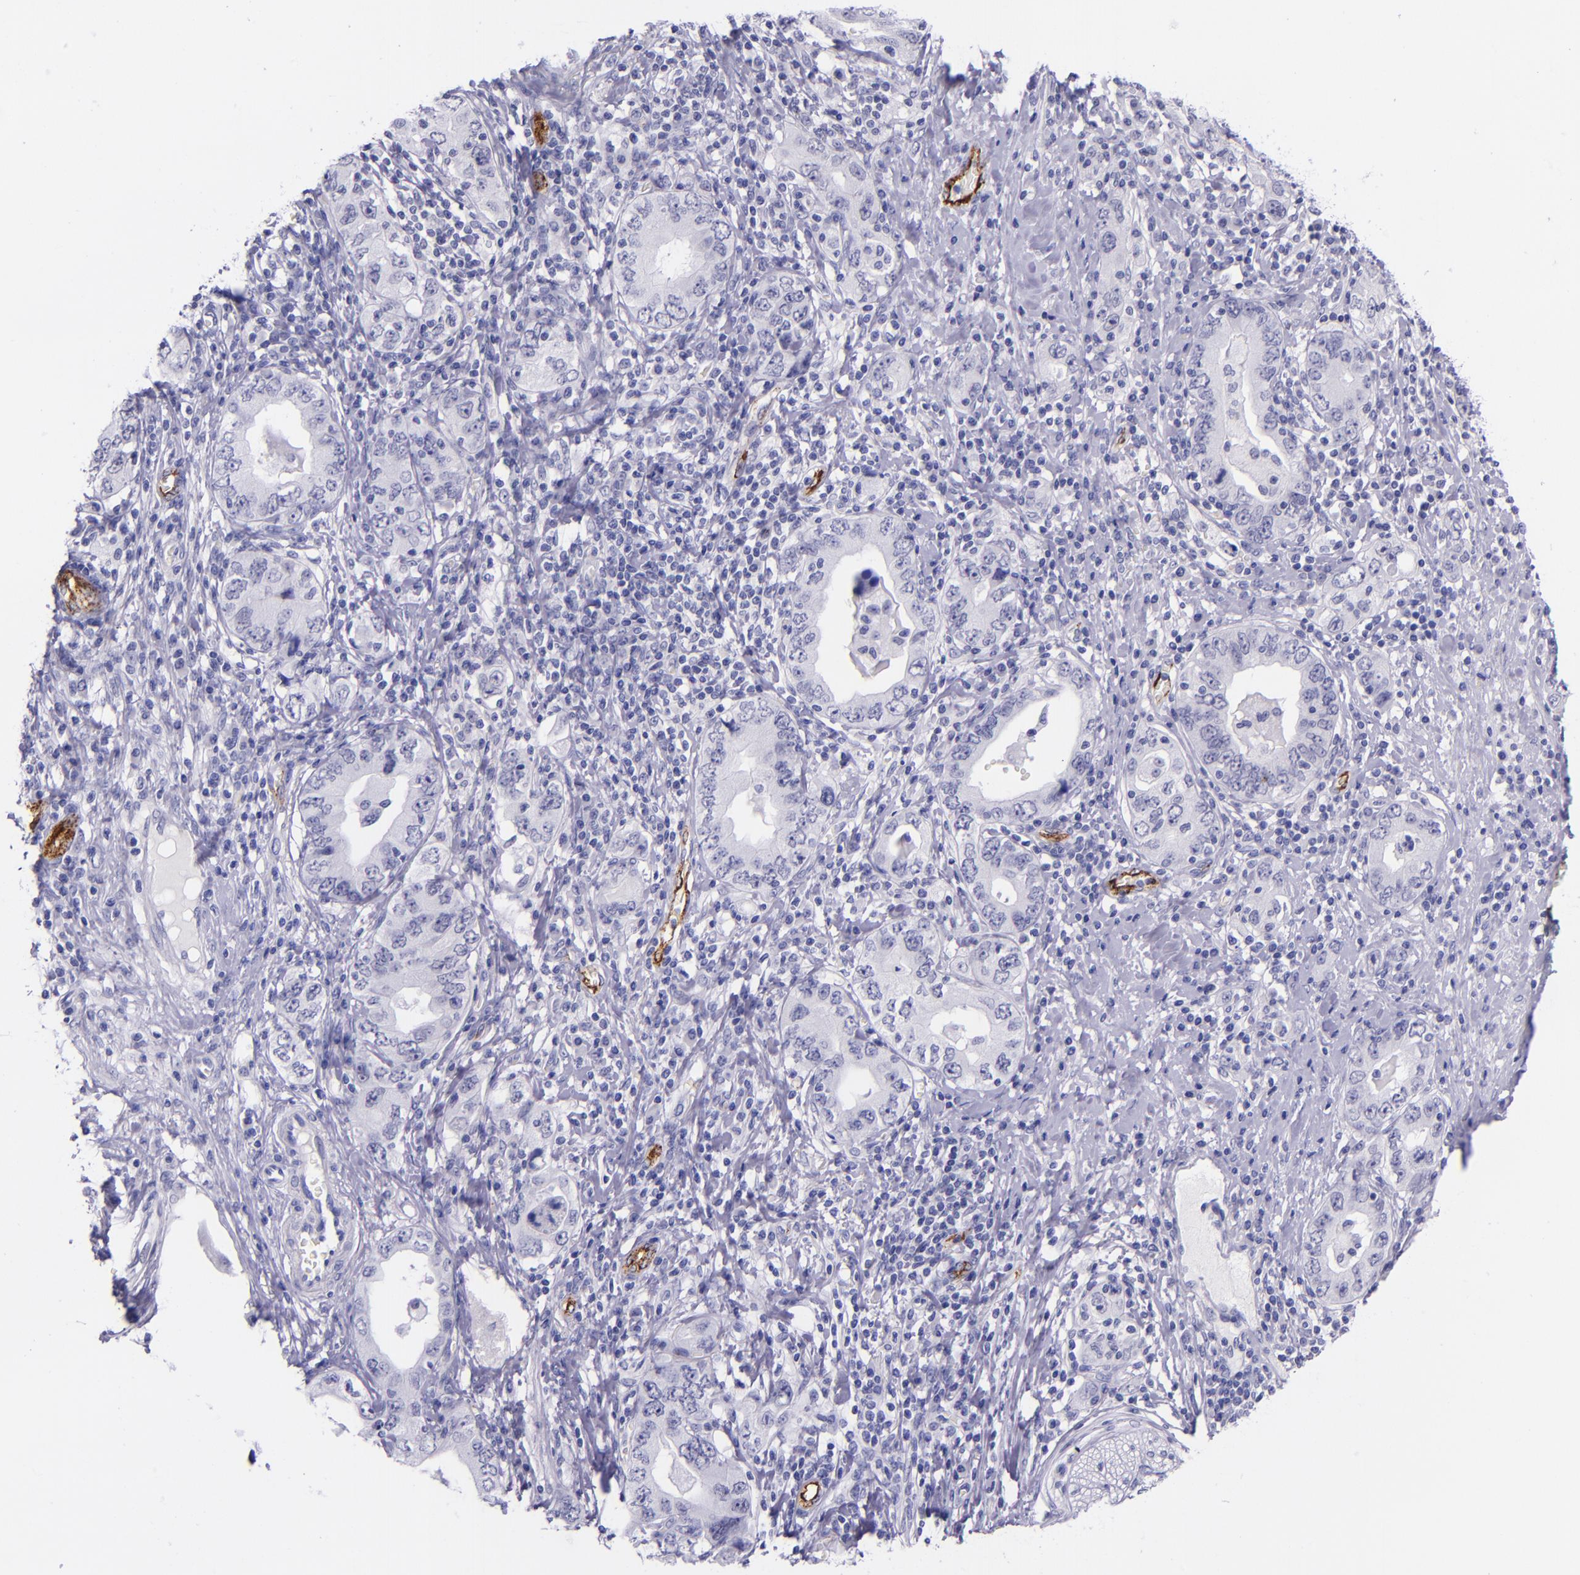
{"staining": {"intensity": "negative", "quantity": "none", "location": "none"}, "tissue": "stomach cancer", "cell_type": "Tumor cells", "image_type": "cancer", "snomed": [{"axis": "morphology", "description": "Adenocarcinoma, NOS"}, {"axis": "topography", "description": "Stomach, lower"}], "caption": "Human stomach adenocarcinoma stained for a protein using IHC demonstrates no staining in tumor cells.", "gene": "SELE", "patient": {"sex": "female", "age": 93}}